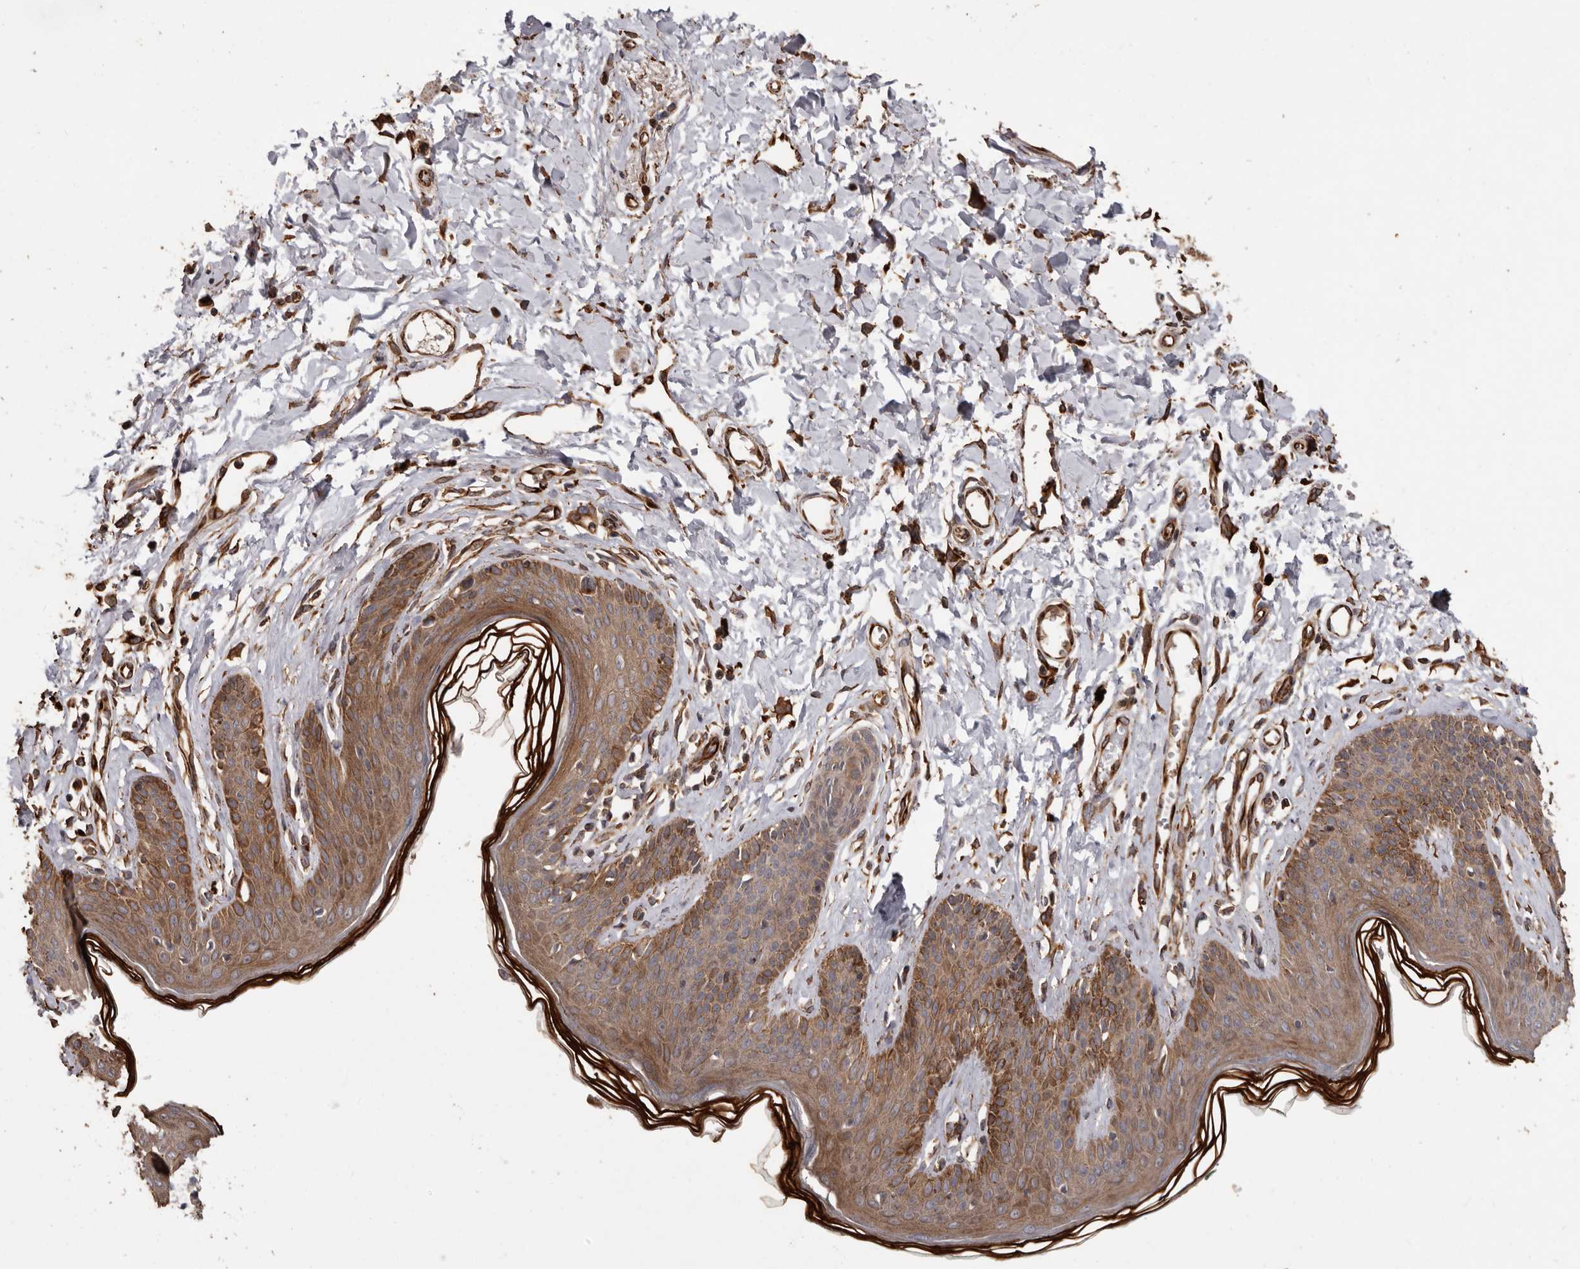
{"staining": {"intensity": "moderate", "quantity": ">75%", "location": "cytoplasmic/membranous"}, "tissue": "skin", "cell_type": "Epidermal cells", "image_type": "normal", "snomed": [{"axis": "morphology", "description": "Normal tissue, NOS"}, {"axis": "morphology", "description": "Squamous cell carcinoma, NOS"}, {"axis": "topography", "description": "Vulva"}], "caption": "Immunohistochemical staining of unremarkable skin reveals medium levels of moderate cytoplasmic/membranous staining in about >75% of epidermal cells. (DAB = brown stain, brightfield microscopy at high magnification).", "gene": "BRAT1", "patient": {"sex": "female", "age": 85}}